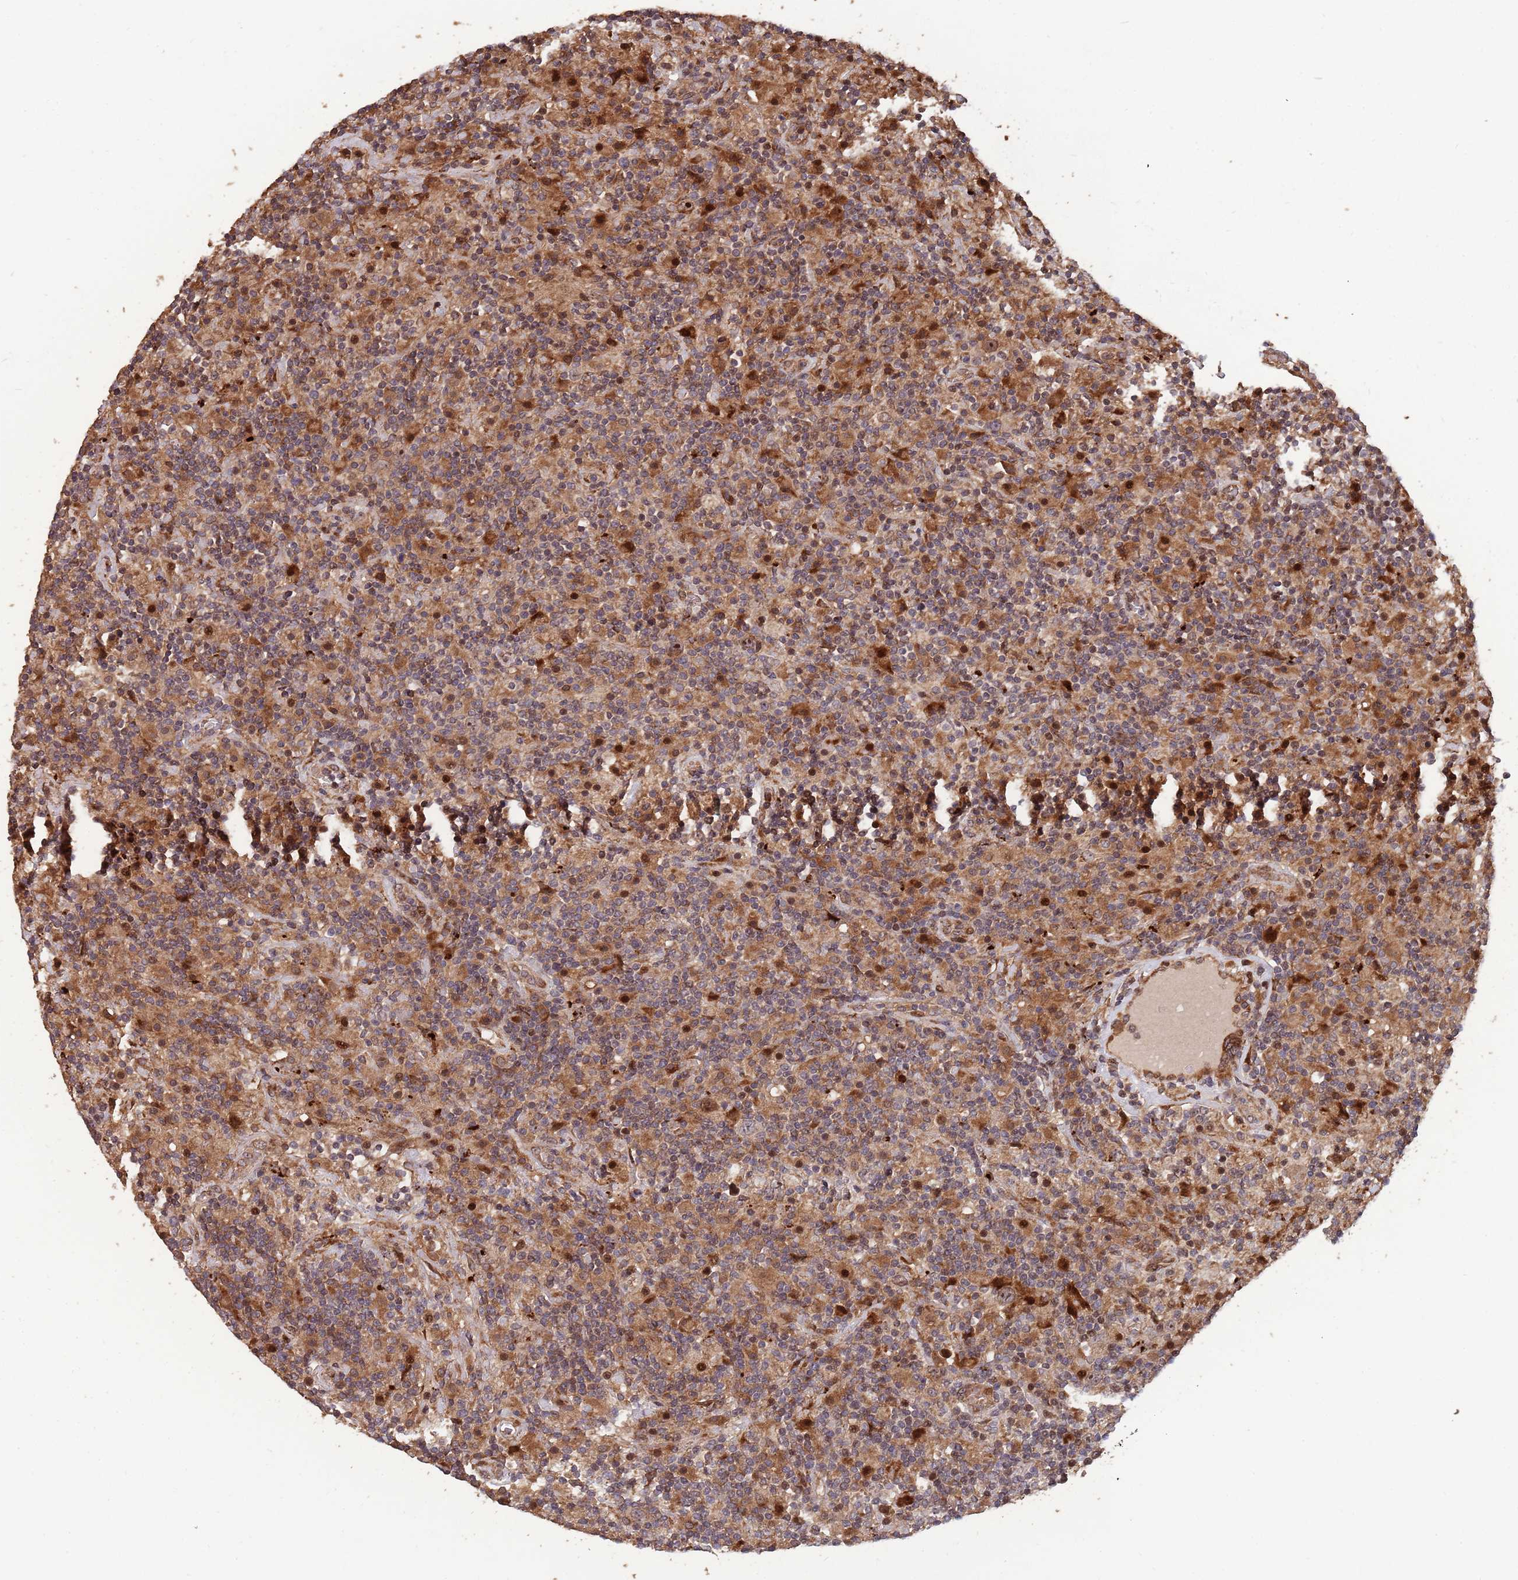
{"staining": {"intensity": "strong", "quantity": "25%-75%", "location": "cytoplasmic/membranous,nuclear"}, "tissue": "lymphoma", "cell_type": "Tumor cells", "image_type": "cancer", "snomed": [{"axis": "morphology", "description": "Hodgkin's disease, NOS"}, {"axis": "topography", "description": "Lymph node"}], "caption": "Human Hodgkin's disease stained with a protein marker reveals strong staining in tumor cells.", "gene": "ZNF428", "patient": {"sex": "male", "age": 70}}